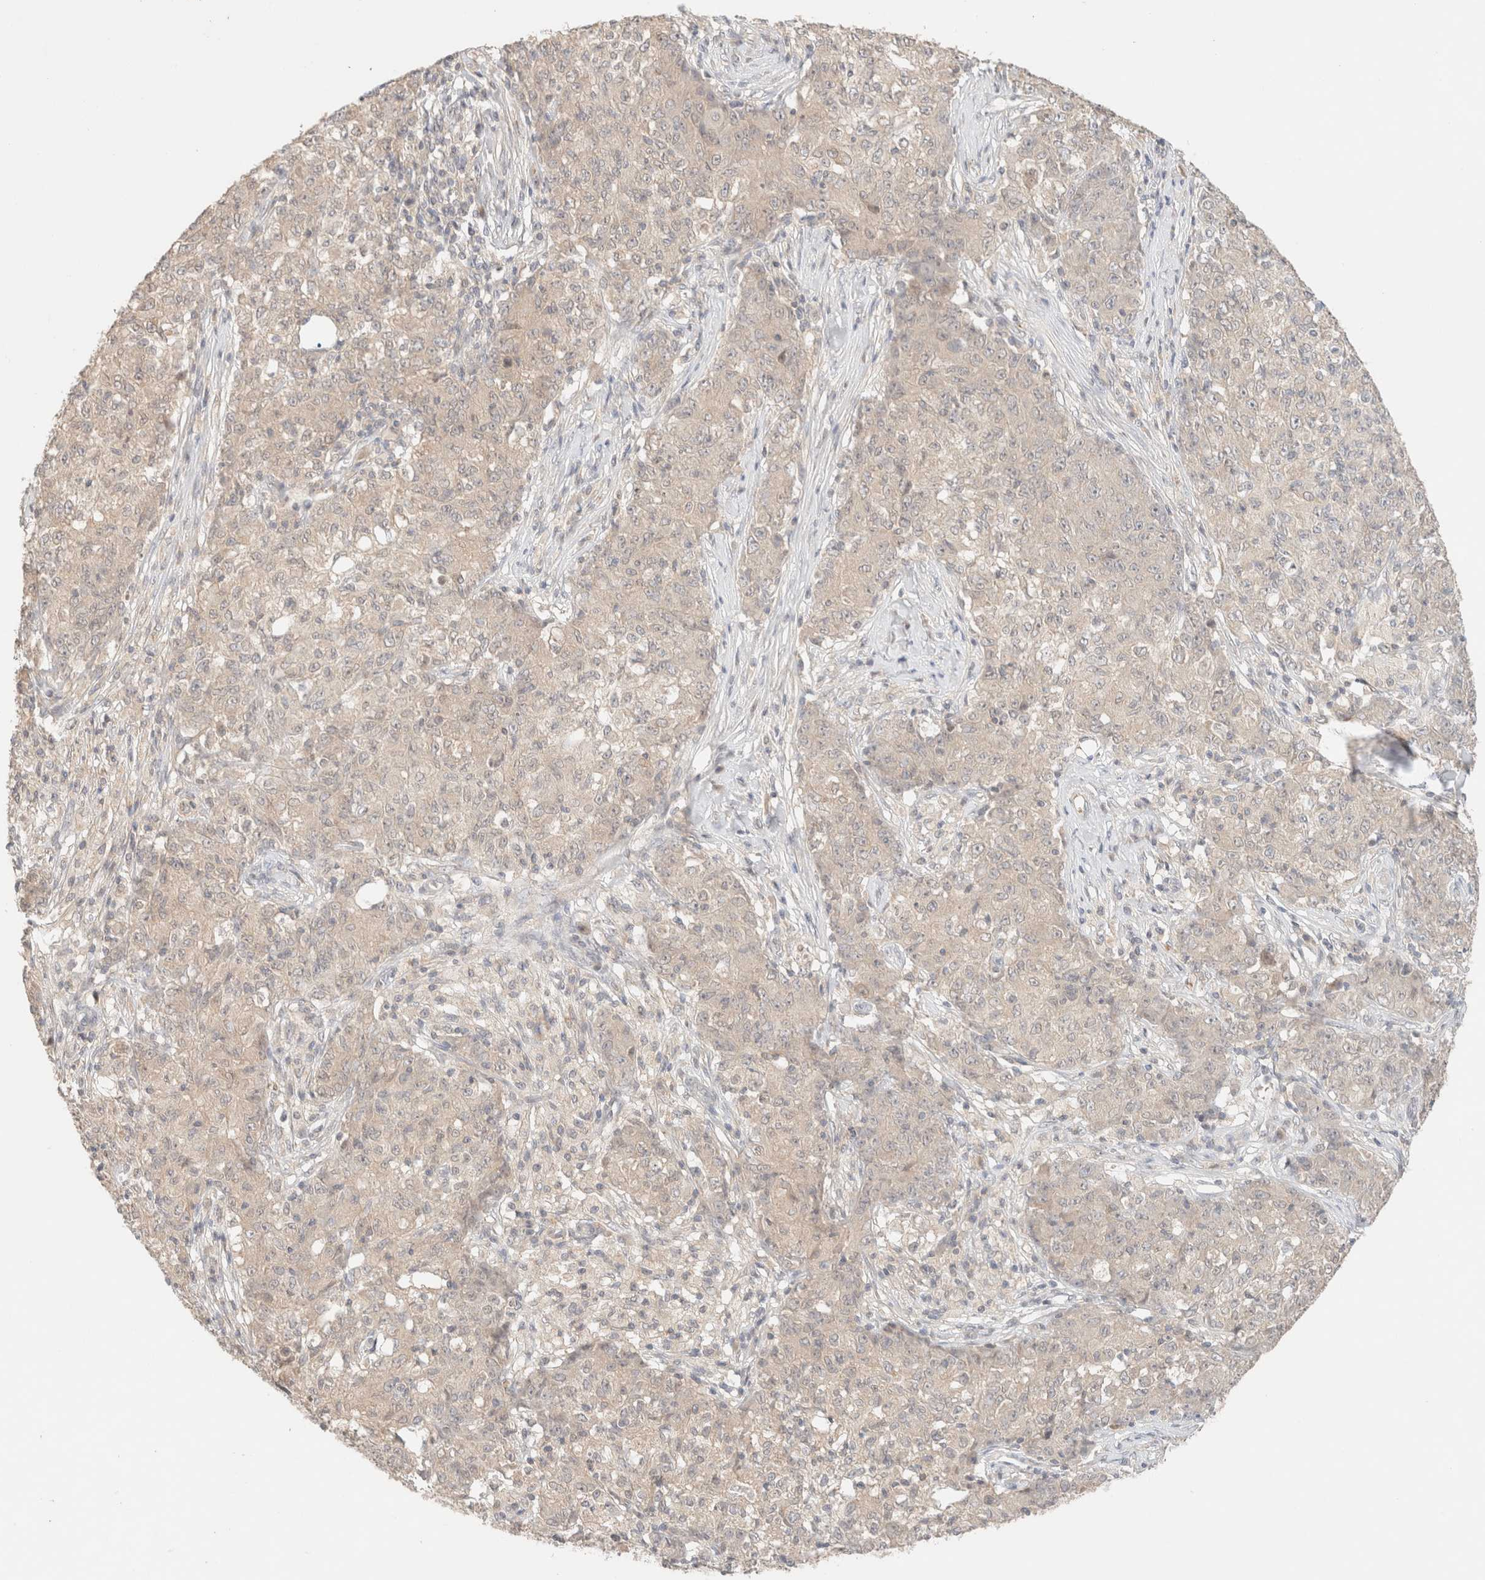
{"staining": {"intensity": "negative", "quantity": "none", "location": "none"}, "tissue": "ovarian cancer", "cell_type": "Tumor cells", "image_type": "cancer", "snomed": [{"axis": "morphology", "description": "Carcinoma, endometroid"}, {"axis": "topography", "description": "Ovary"}], "caption": "Human ovarian cancer (endometroid carcinoma) stained for a protein using immunohistochemistry (IHC) reveals no expression in tumor cells.", "gene": "SARM1", "patient": {"sex": "female", "age": 42}}